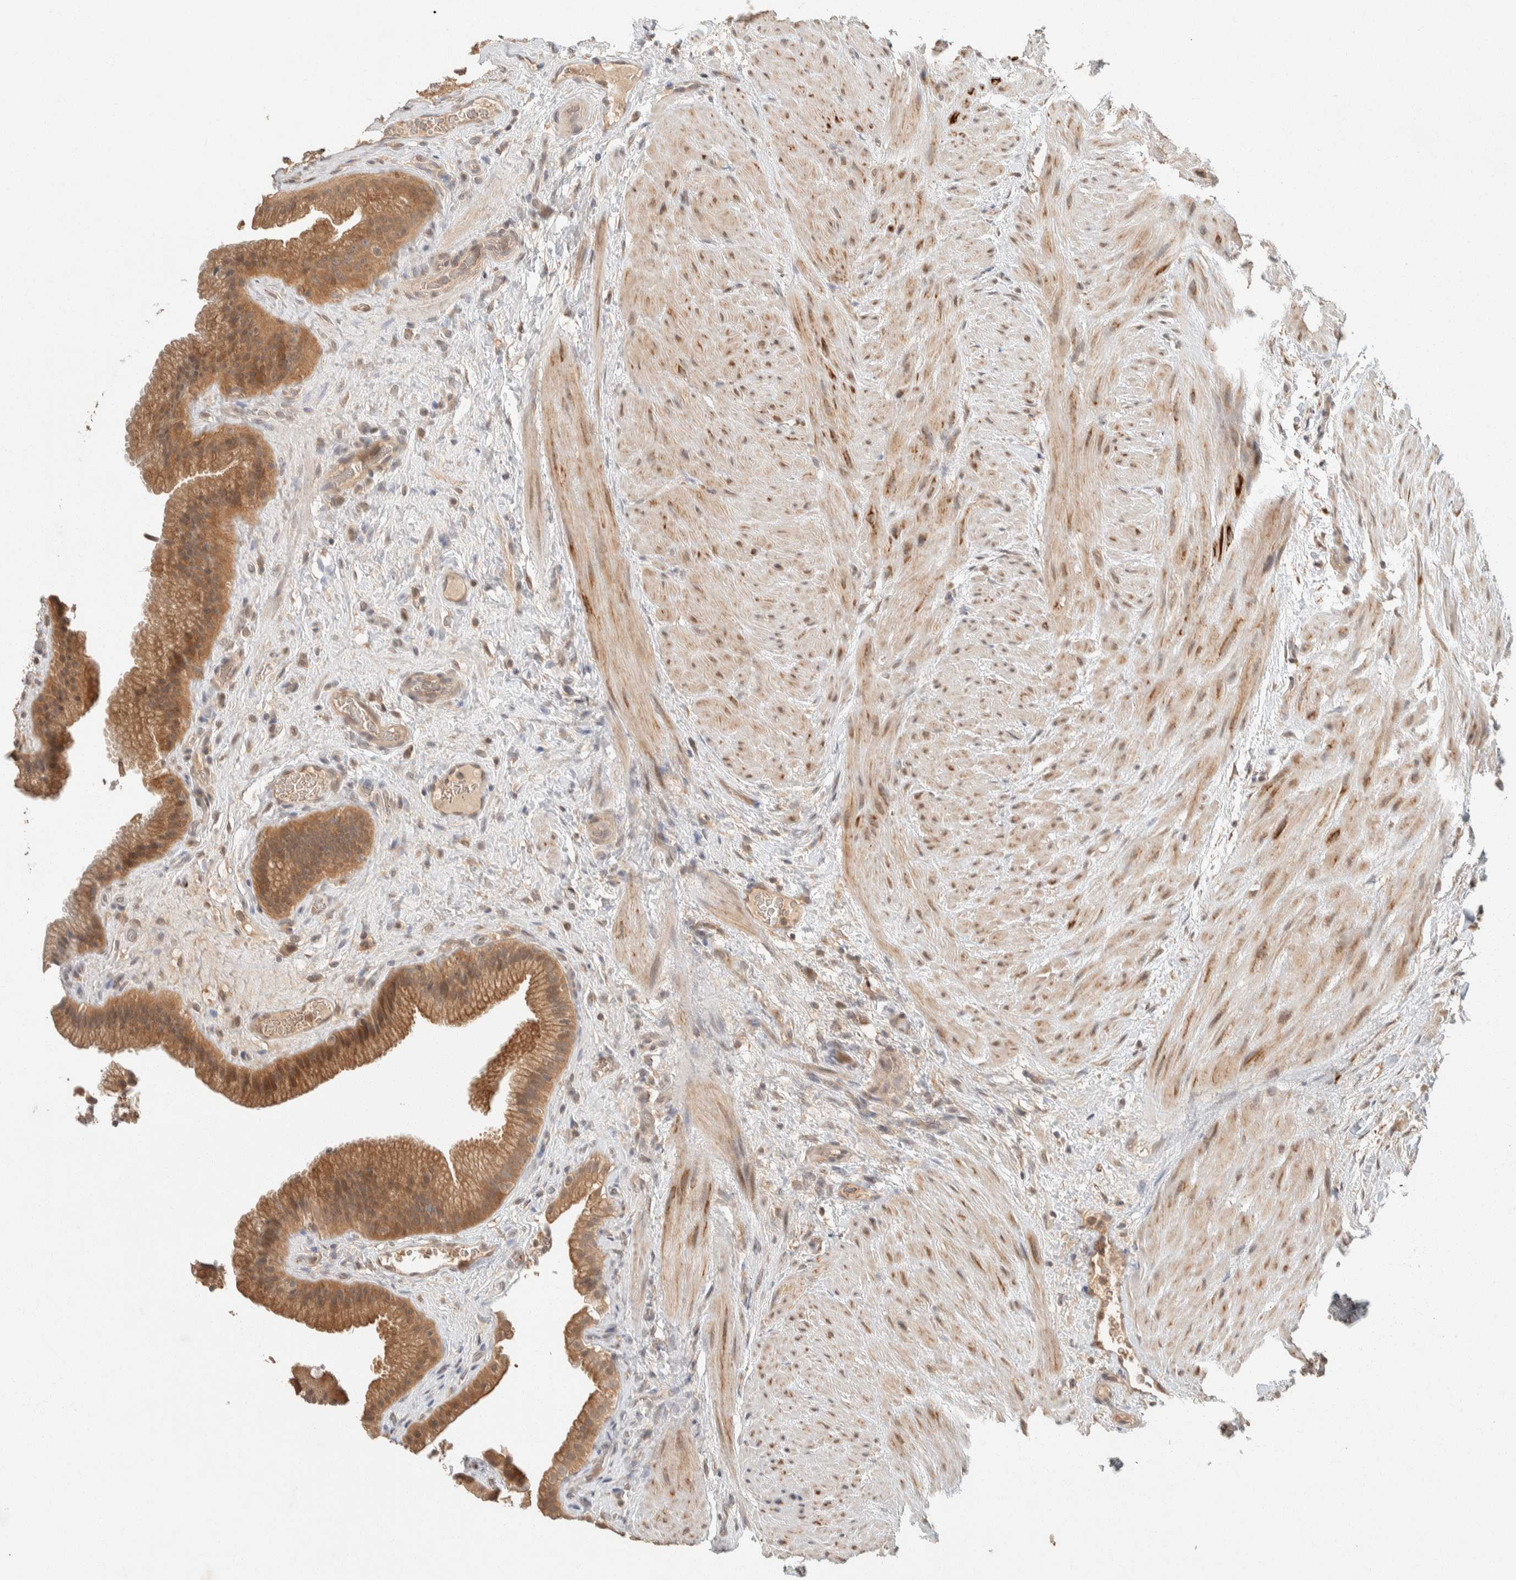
{"staining": {"intensity": "moderate", "quantity": ">75%", "location": "cytoplasmic/membranous"}, "tissue": "gallbladder", "cell_type": "Glandular cells", "image_type": "normal", "snomed": [{"axis": "morphology", "description": "Normal tissue, NOS"}, {"axis": "topography", "description": "Gallbladder"}], "caption": "A brown stain highlights moderate cytoplasmic/membranous positivity of a protein in glandular cells of unremarkable gallbladder.", "gene": "ZNF567", "patient": {"sex": "male", "age": 49}}